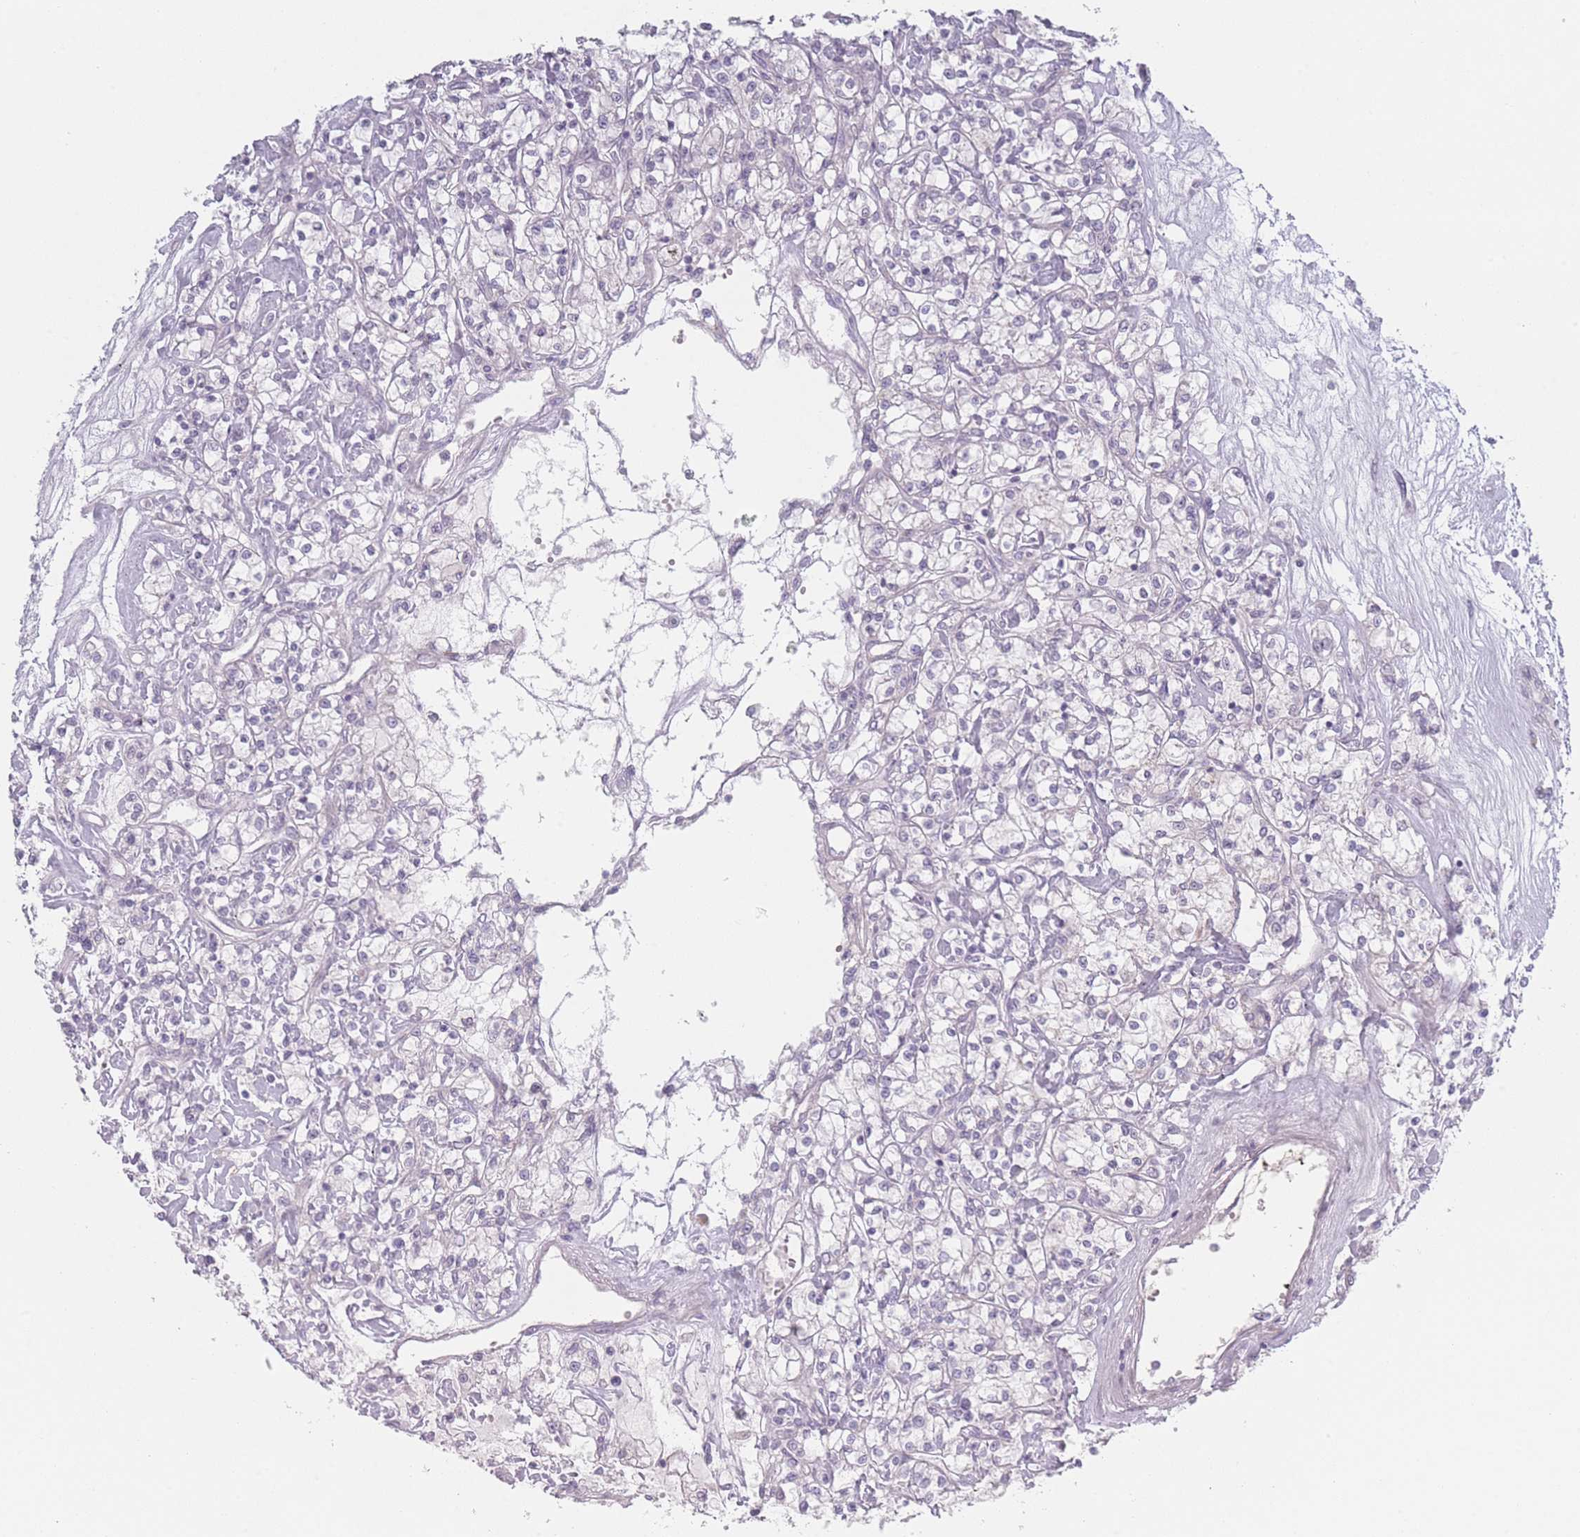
{"staining": {"intensity": "weak", "quantity": "<25%", "location": "cytoplasmic/membranous"}, "tissue": "renal cancer", "cell_type": "Tumor cells", "image_type": "cancer", "snomed": [{"axis": "morphology", "description": "Adenocarcinoma, NOS"}, {"axis": "topography", "description": "Kidney"}], "caption": "Immunohistochemistry (IHC) histopathology image of neoplastic tissue: human renal cancer (adenocarcinoma) stained with DAB (3,3'-diaminobenzidine) exhibits no significant protein expression in tumor cells.", "gene": "RASL10B", "patient": {"sex": "female", "age": 59}}